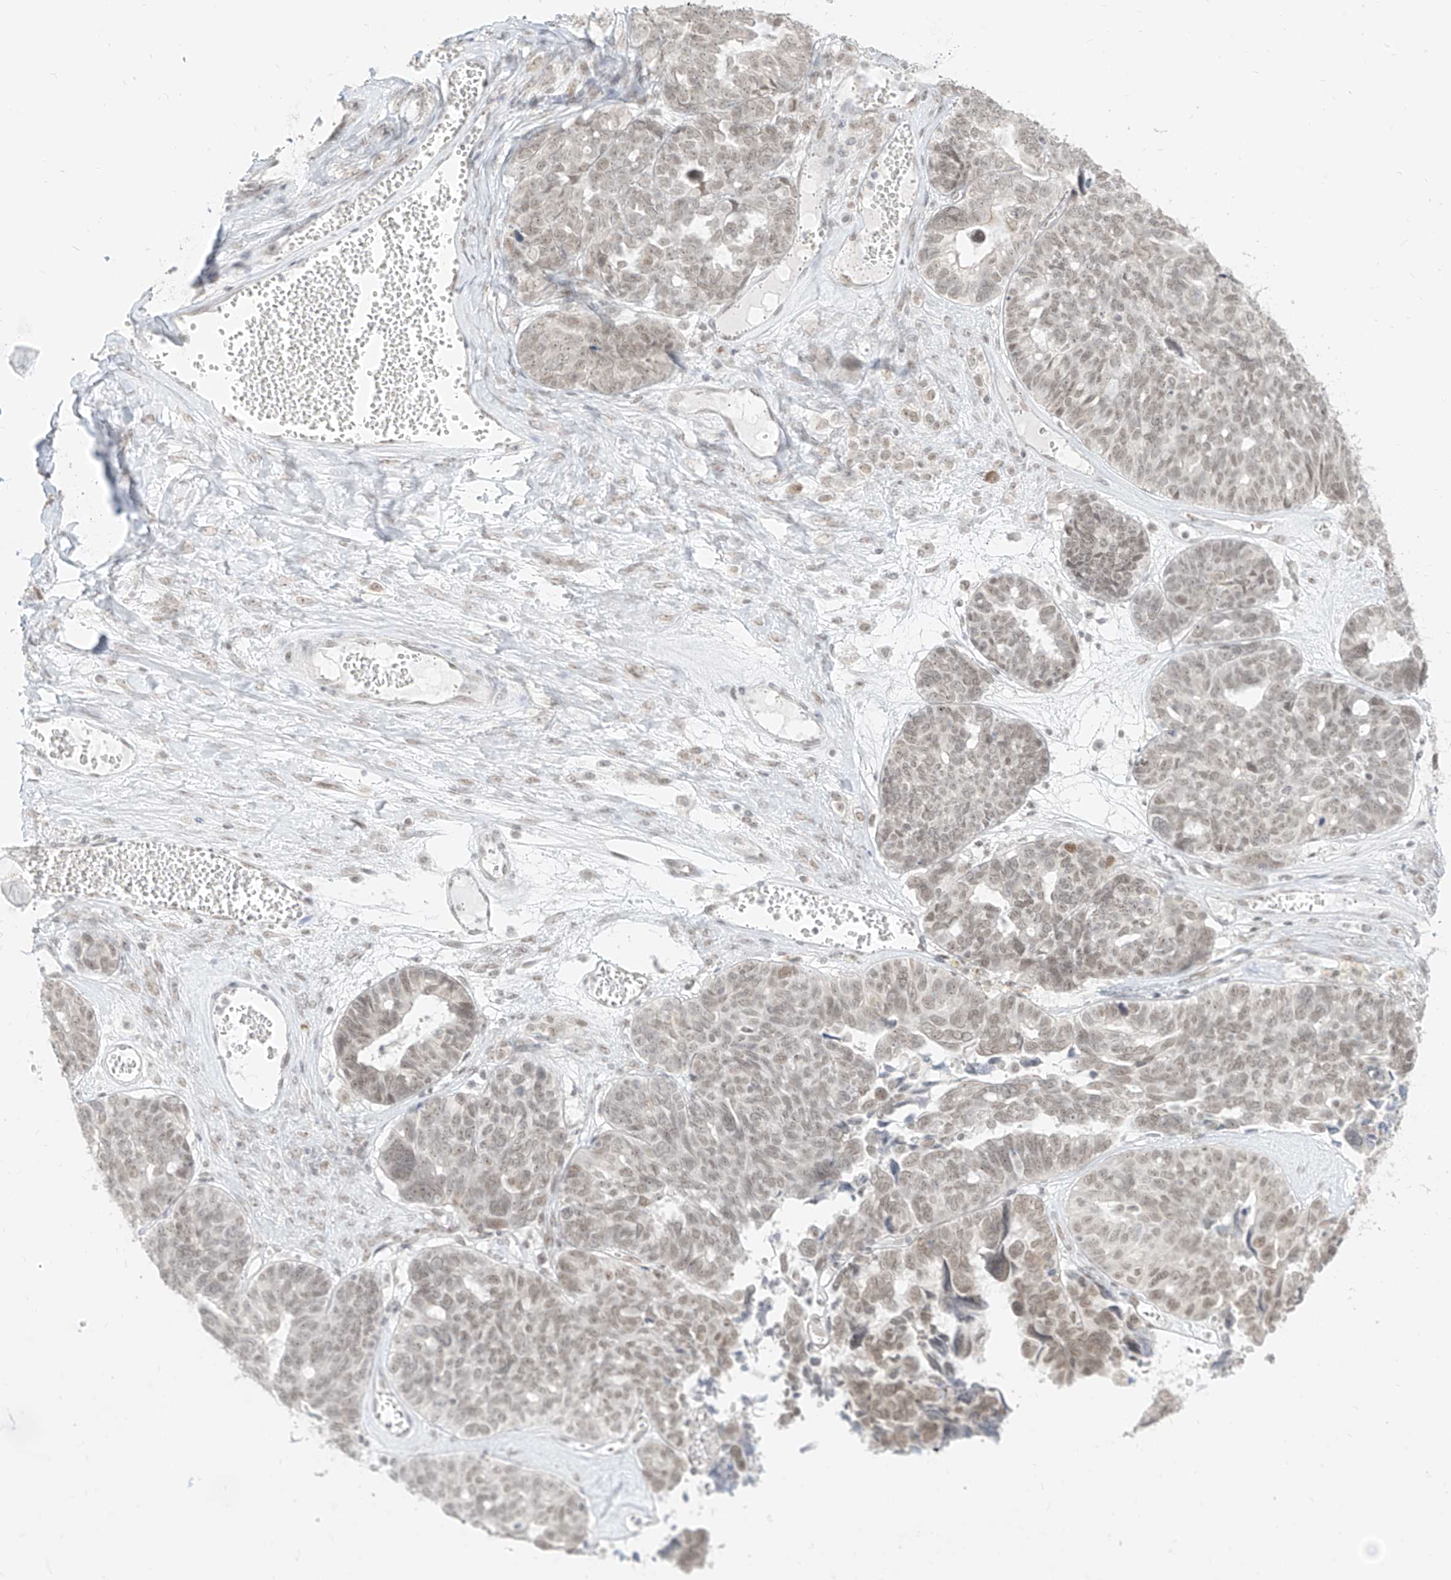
{"staining": {"intensity": "weak", "quantity": ">75%", "location": "nuclear"}, "tissue": "ovarian cancer", "cell_type": "Tumor cells", "image_type": "cancer", "snomed": [{"axis": "morphology", "description": "Cystadenocarcinoma, serous, NOS"}, {"axis": "topography", "description": "Ovary"}], "caption": "This photomicrograph exhibits immunohistochemistry (IHC) staining of ovarian serous cystadenocarcinoma, with low weak nuclear expression in about >75% of tumor cells.", "gene": "SUPT5H", "patient": {"sex": "female", "age": 79}}